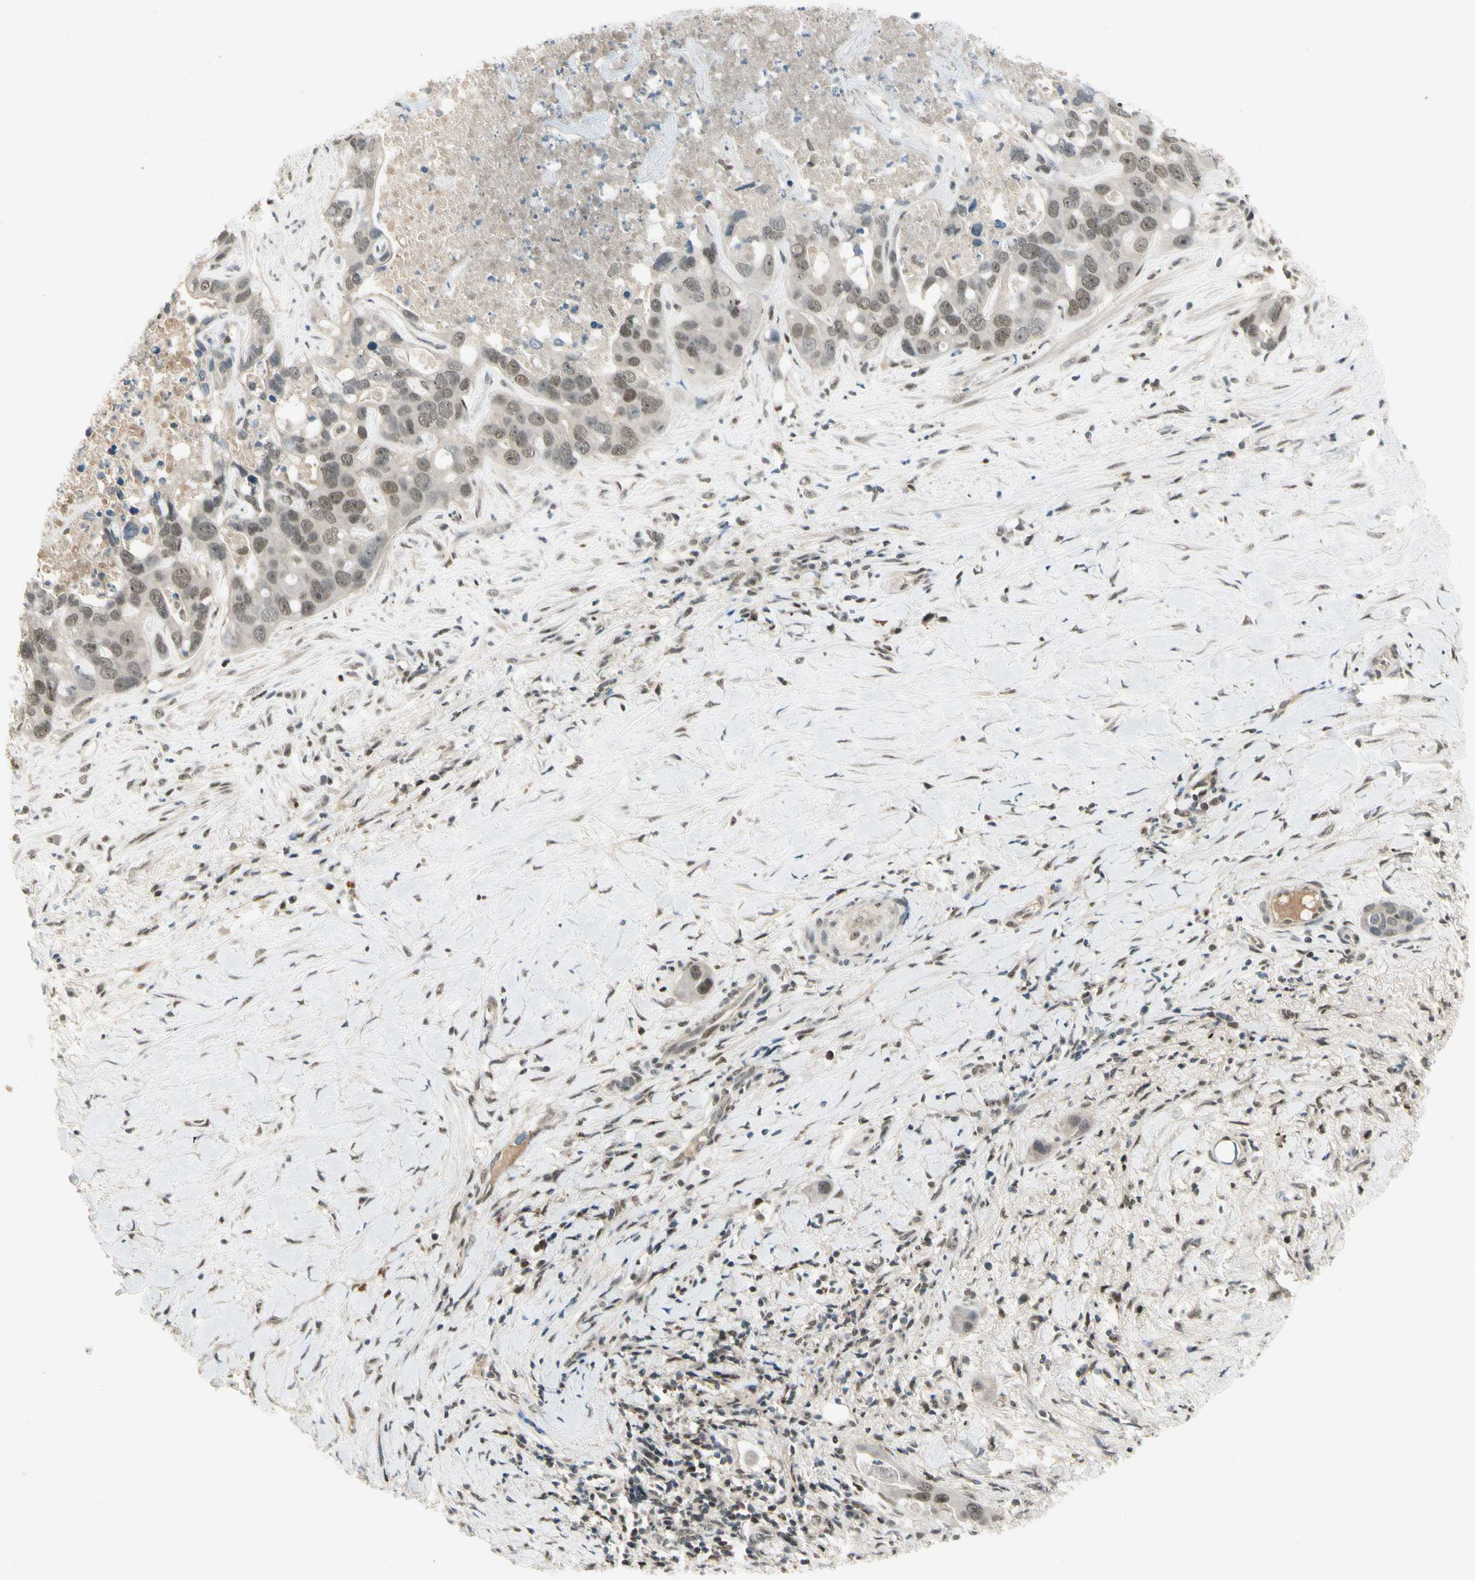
{"staining": {"intensity": "moderate", "quantity": ">75%", "location": "nuclear"}, "tissue": "liver cancer", "cell_type": "Tumor cells", "image_type": "cancer", "snomed": [{"axis": "morphology", "description": "Cholangiocarcinoma"}, {"axis": "topography", "description": "Liver"}], "caption": "A histopathology image showing moderate nuclear expression in about >75% of tumor cells in liver cancer (cholangiocarcinoma), as visualized by brown immunohistochemical staining.", "gene": "GTF3A", "patient": {"sex": "female", "age": 65}}